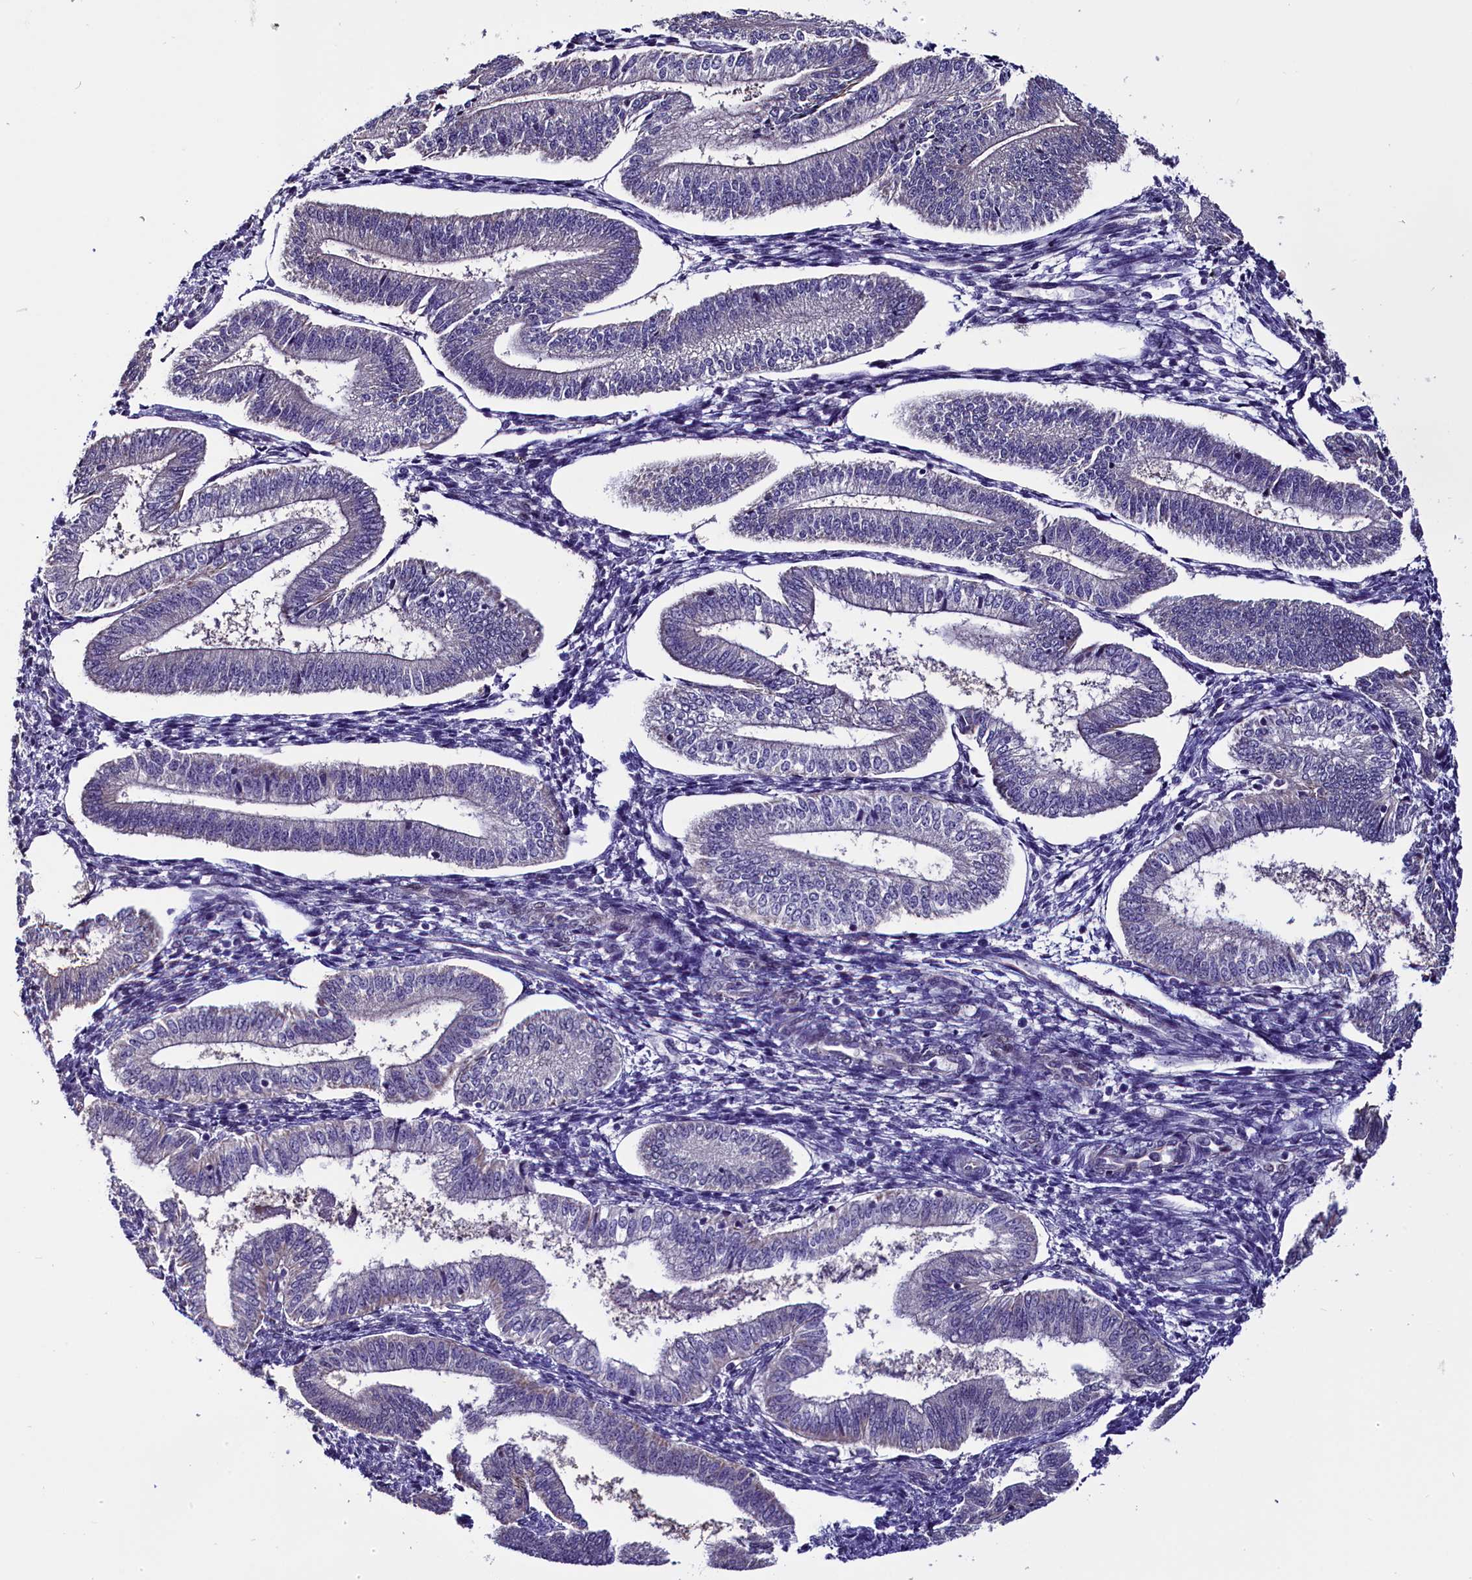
{"staining": {"intensity": "negative", "quantity": "none", "location": "none"}, "tissue": "endometrium", "cell_type": "Cells in endometrial stroma", "image_type": "normal", "snomed": [{"axis": "morphology", "description": "Normal tissue, NOS"}, {"axis": "topography", "description": "Endometrium"}], "caption": "Immunohistochemistry (IHC) of unremarkable human endometrium exhibits no expression in cells in endometrial stroma.", "gene": "PDILT", "patient": {"sex": "female", "age": 34}}